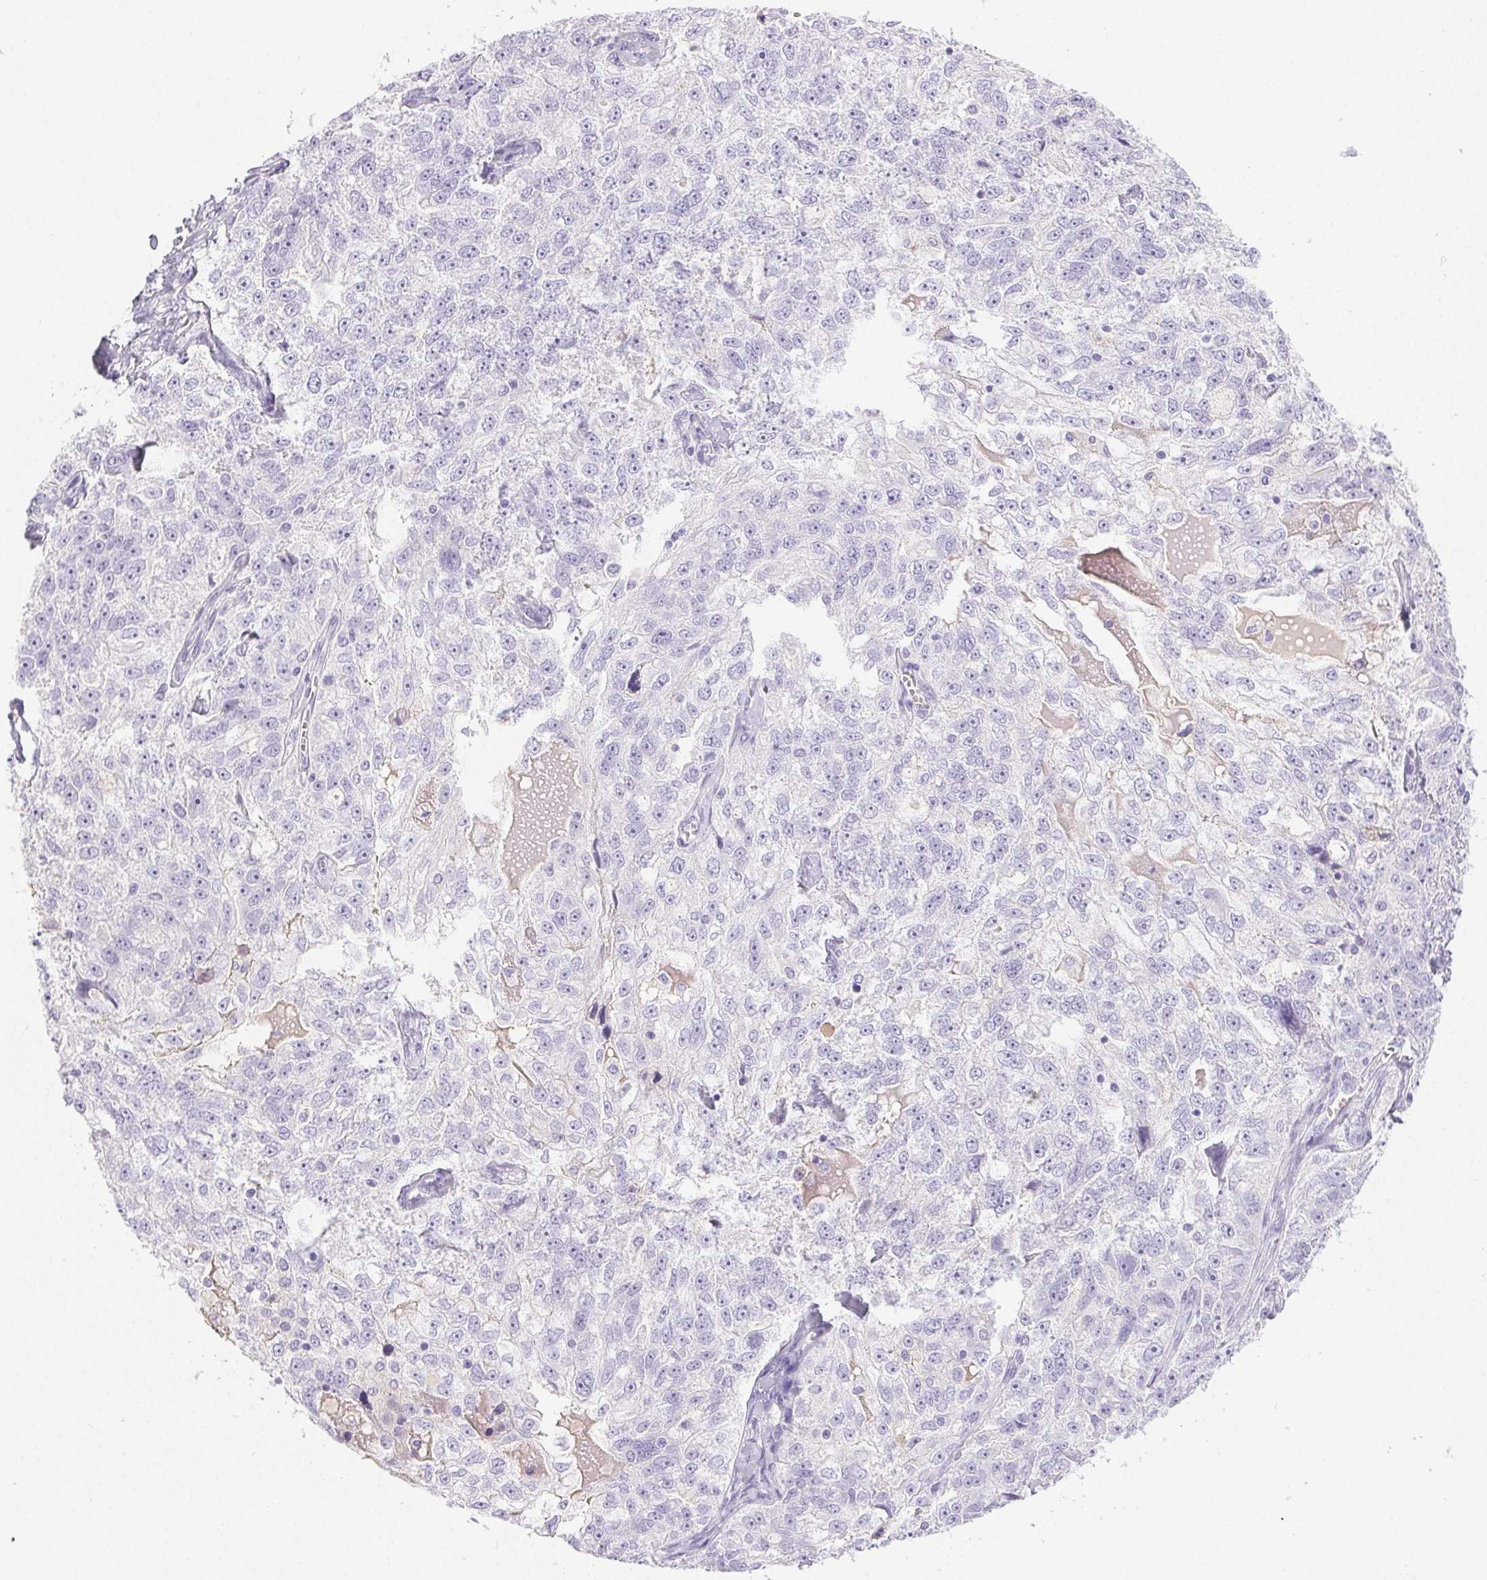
{"staining": {"intensity": "negative", "quantity": "none", "location": "none"}, "tissue": "ovarian cancer", "cell_type": "Tumor cells", "image_type": "cancer", "snomed": [{"axis": "morphology", "description": "Cystadenocarcinoma, serous, NOS"}, {"axis": "topography", "description": "Ovary"}], "caption": "IHC histopathology image of neoplastic tissue: human ovarian cancer (serous cystadenocarcinoma) stained with DAB (3,3'-diaminobenzidine) displays no significant protein staining in tumor cells.", "gene": "PADI4", "patient": {"sex": "female", "age": 51}}